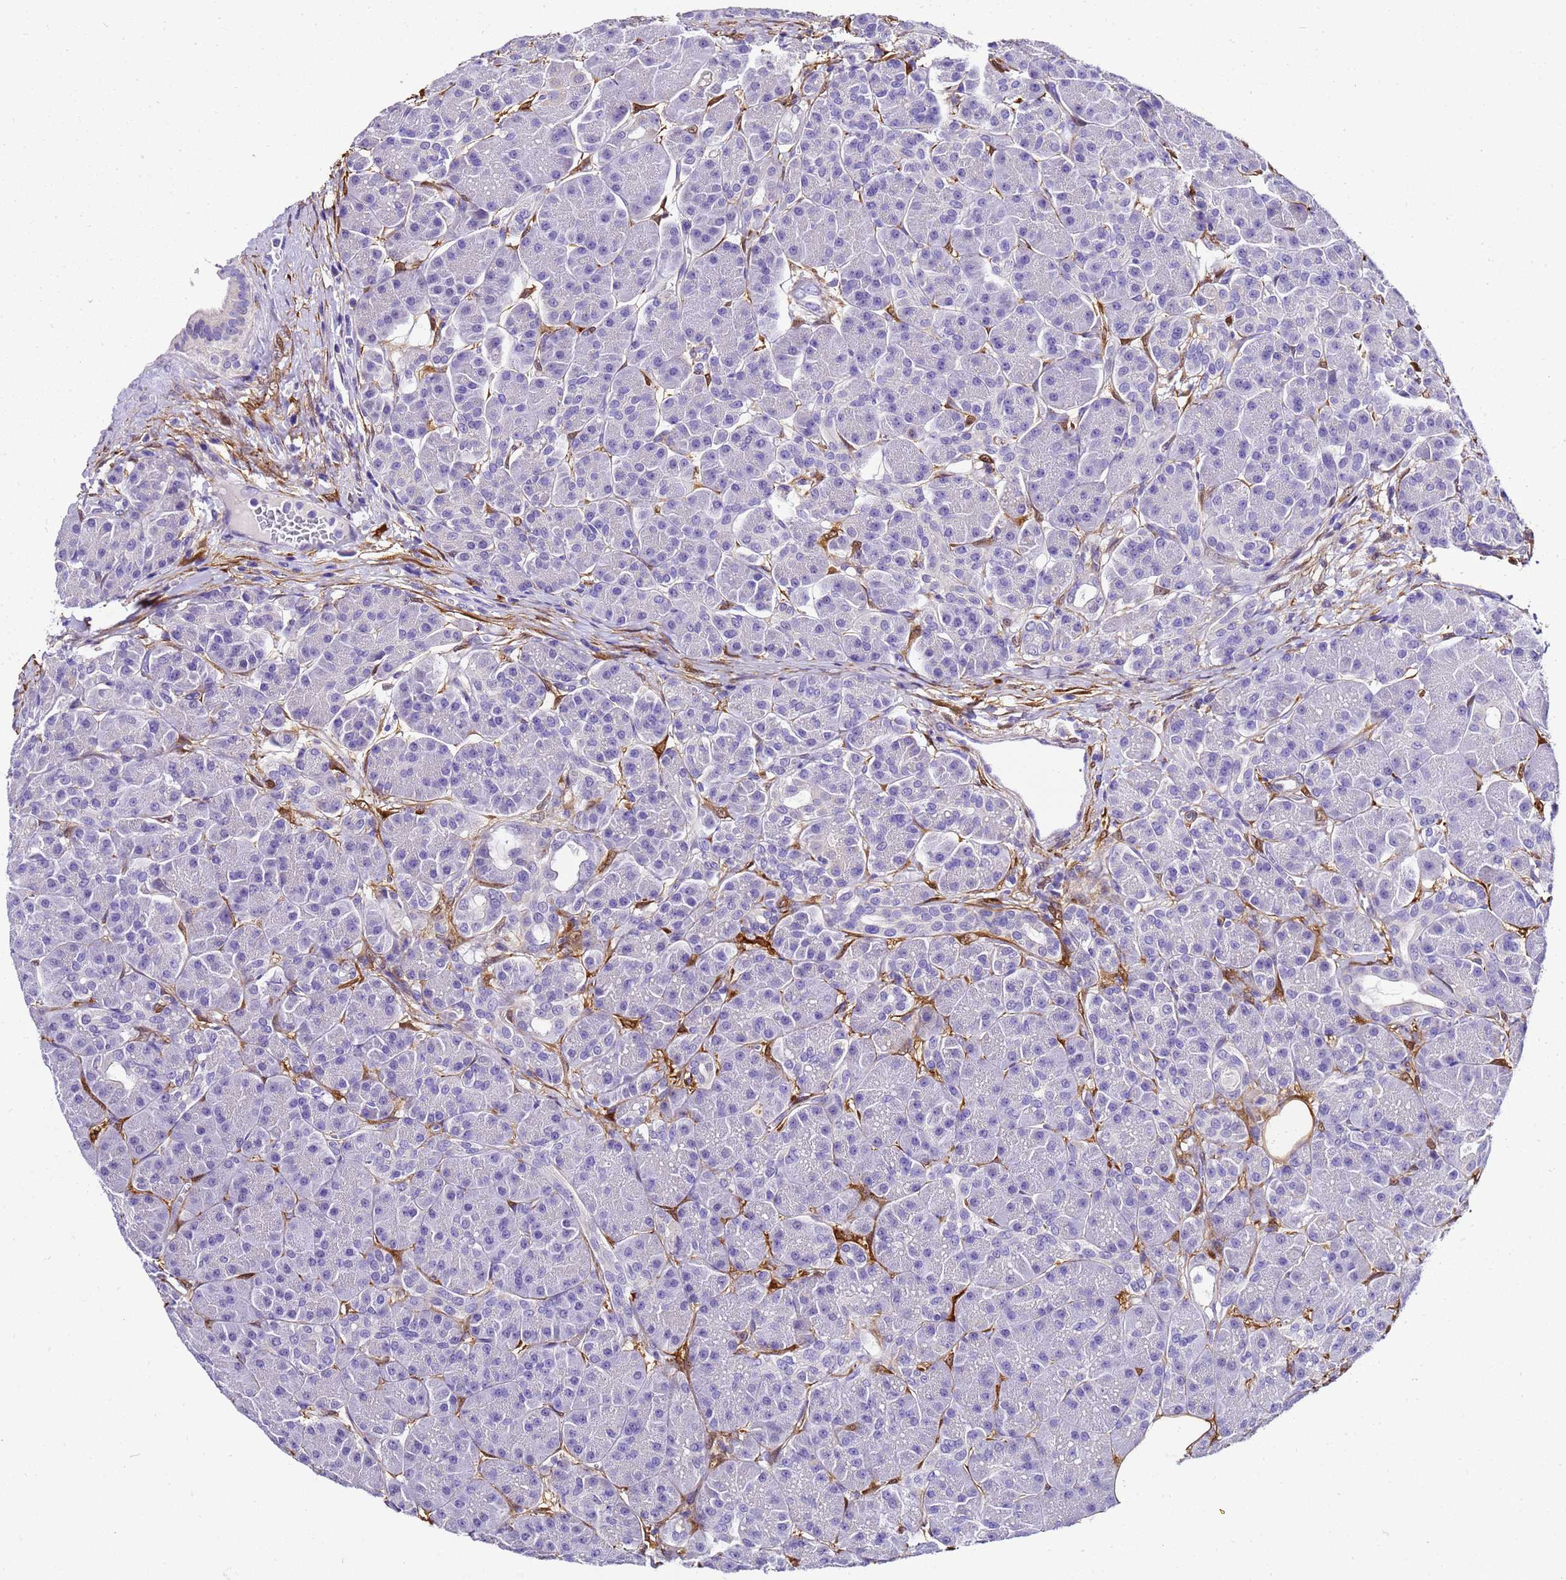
{"staining": {"intensity": "negative", "quantity": "none", "location": "none"}, "tissue": "pancreas", "cell_type": "Exocrine glandular cells", "image_type": "normal", "snomed": [{"axis": "morphology", "description": "Normal tissue, NOS"}, {"axis": "topography", "description": "Pancreas"}], "caption": "This is a micrograph of immunohistochemistry (IHC) staining of normal pancreas, which shows no expression in exocrine glandular cells. The staining is performed using DAB brown chromogen with nuclei counter-stained in using hematoxylin.", "gene": "HSPB6", "patient": {"sex": "male", "age": 63}}